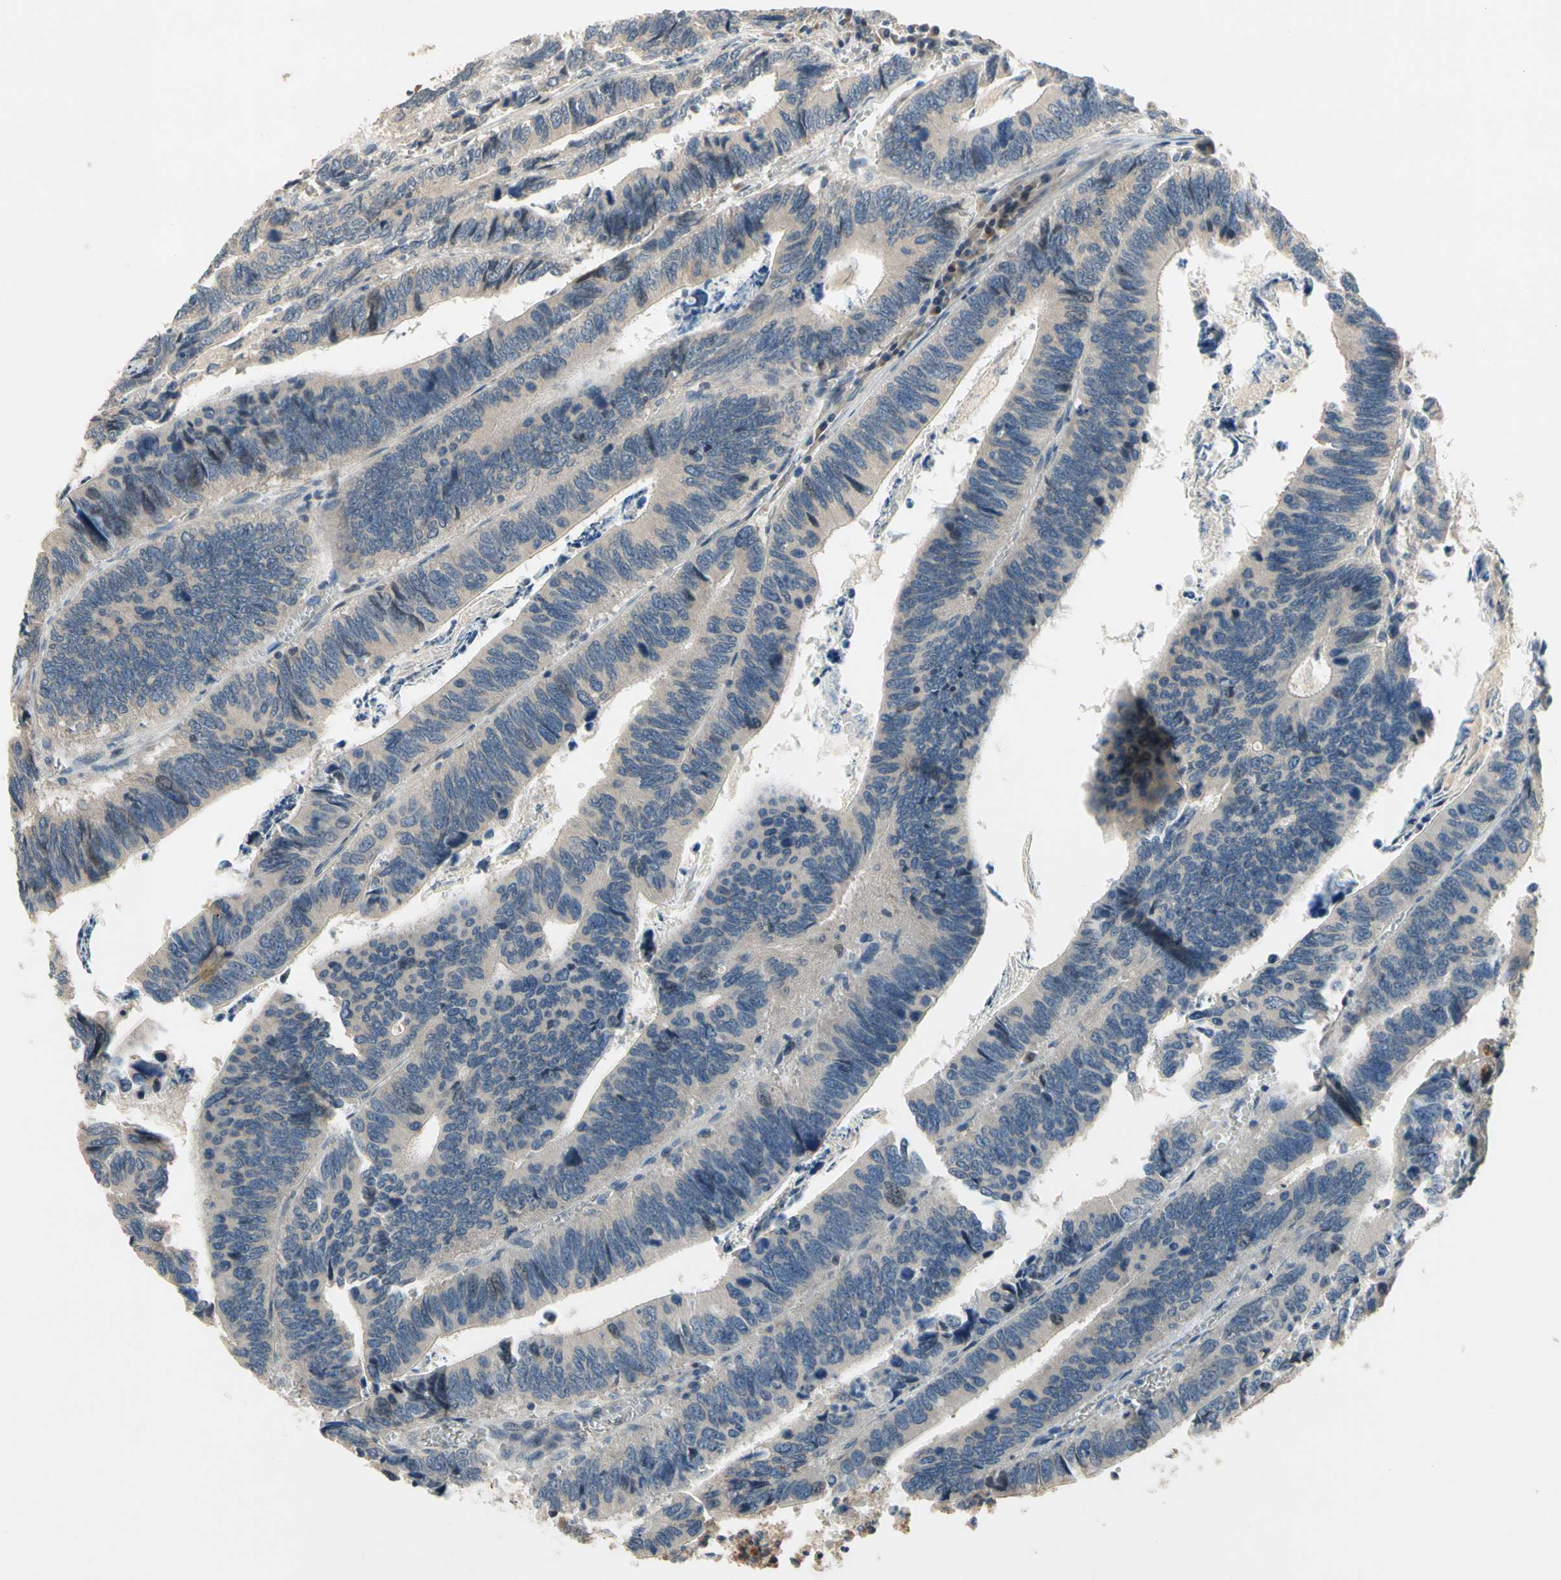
{"staining": {"intensity": "negative", "quantity": "none", "location": "none"}, "tissue": "colorectal cancer", "cell_type": "Tumor cells", "image_type": "cancer", "snomed": [{"axis": "morphology", "description": "Adenocarcinoma, NOS"}, {"axis": "topography", "description": "Colon"}], "caption": "Immunohistochemical staining of human colorectal adenocarcinoma reveals no significant positivity in tumor cells.", "gene": "ALKBH3", "patient": {"sex": "male", "age": 72}}